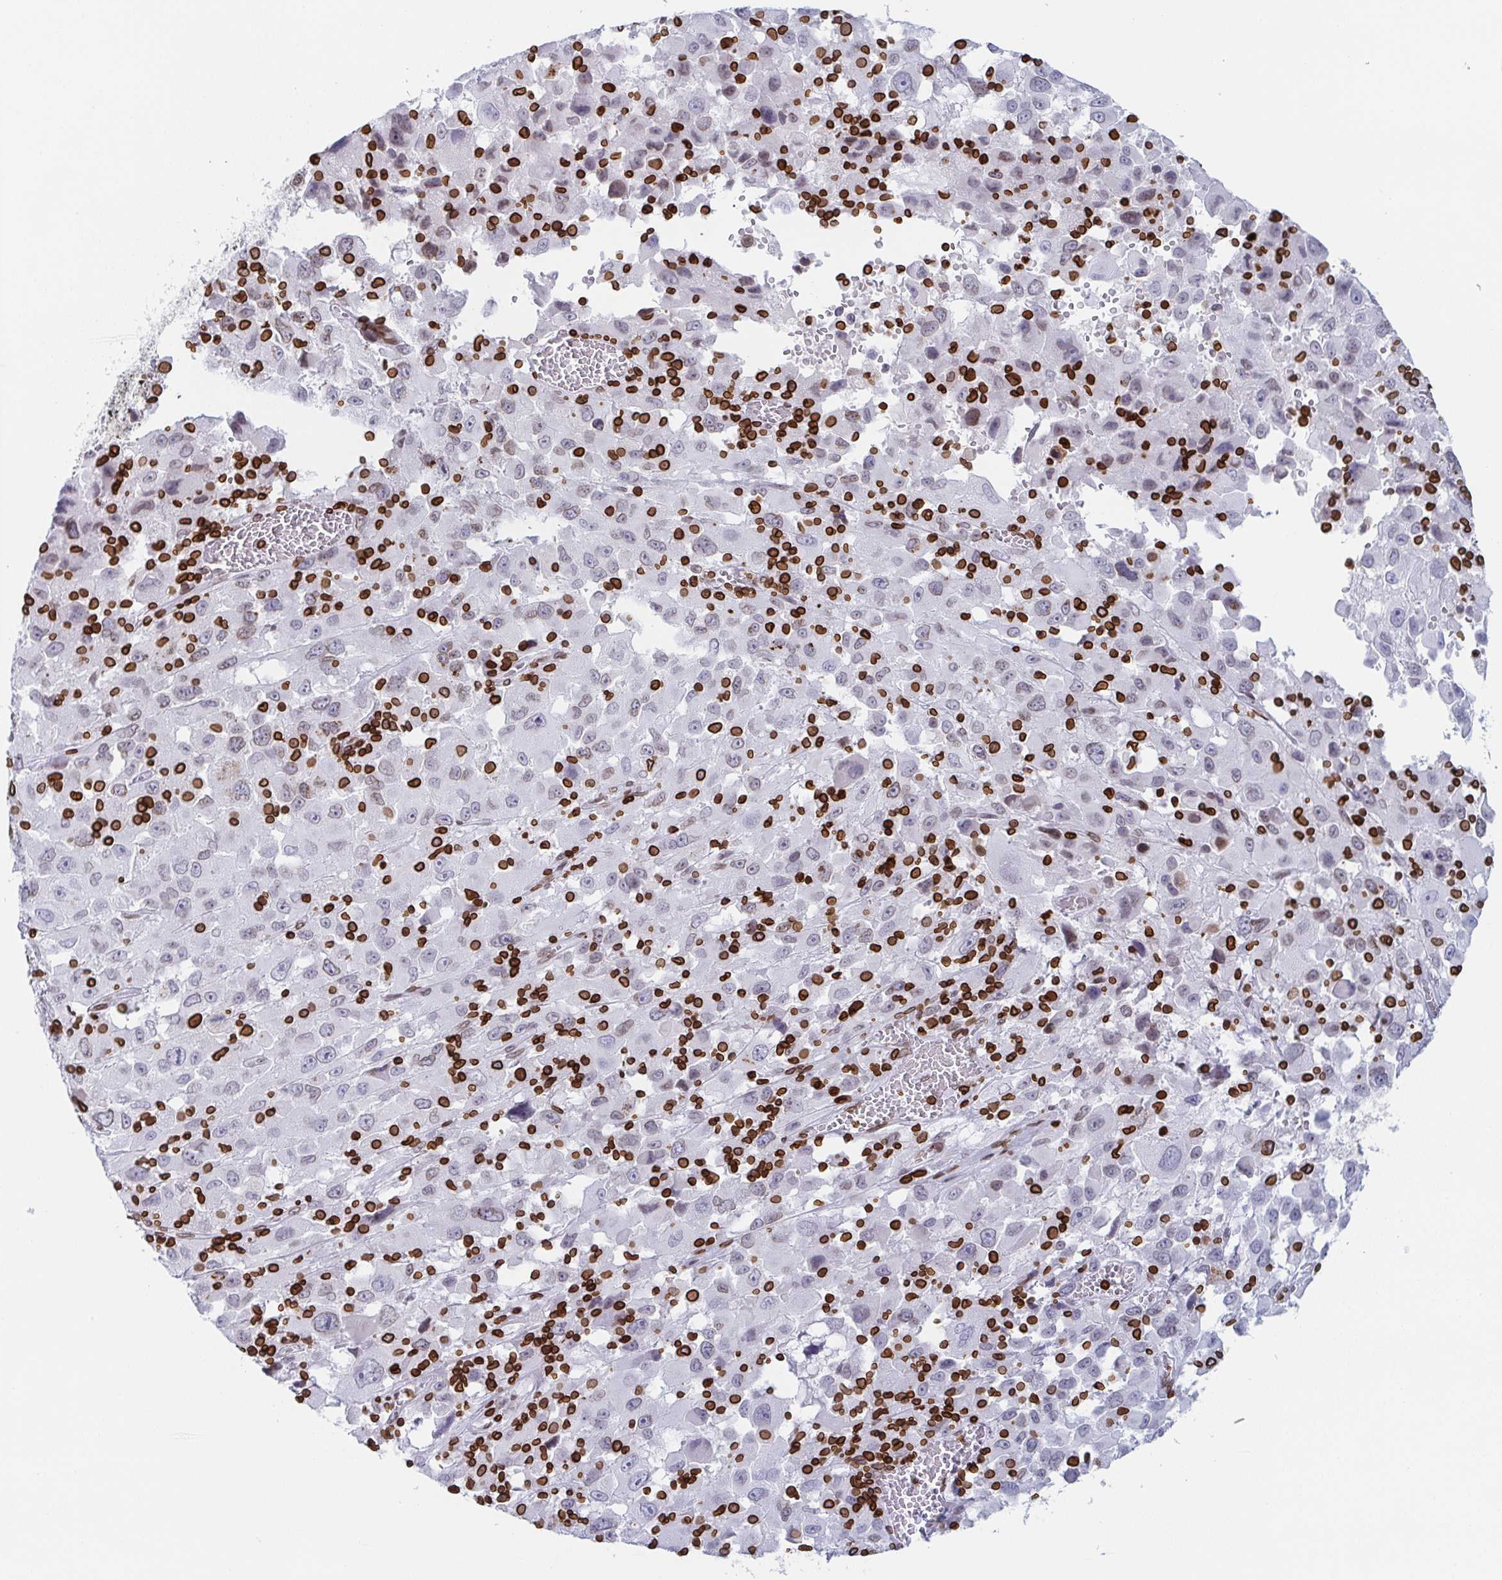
{"staining": {"intensity": "negative", "quantity": "none", "location": "none"}, "tissue": "melanoma", "cell_type": "Tumor cells", "image_type": "cancer", "snomed": [{"axis": "morphology", "description": "Malignant melanoma, Metastatic site"}, {"axis": "topography", "description": "Soft tissue"}], "caption": "Immunohistochemistry photomicrograph of neoplastic tissue: human melanoma stained with DAB reveals no significant protein staining in tumor cells.", "gene": "BTBD7", "patient": {"sex": "male", "age": 50}}